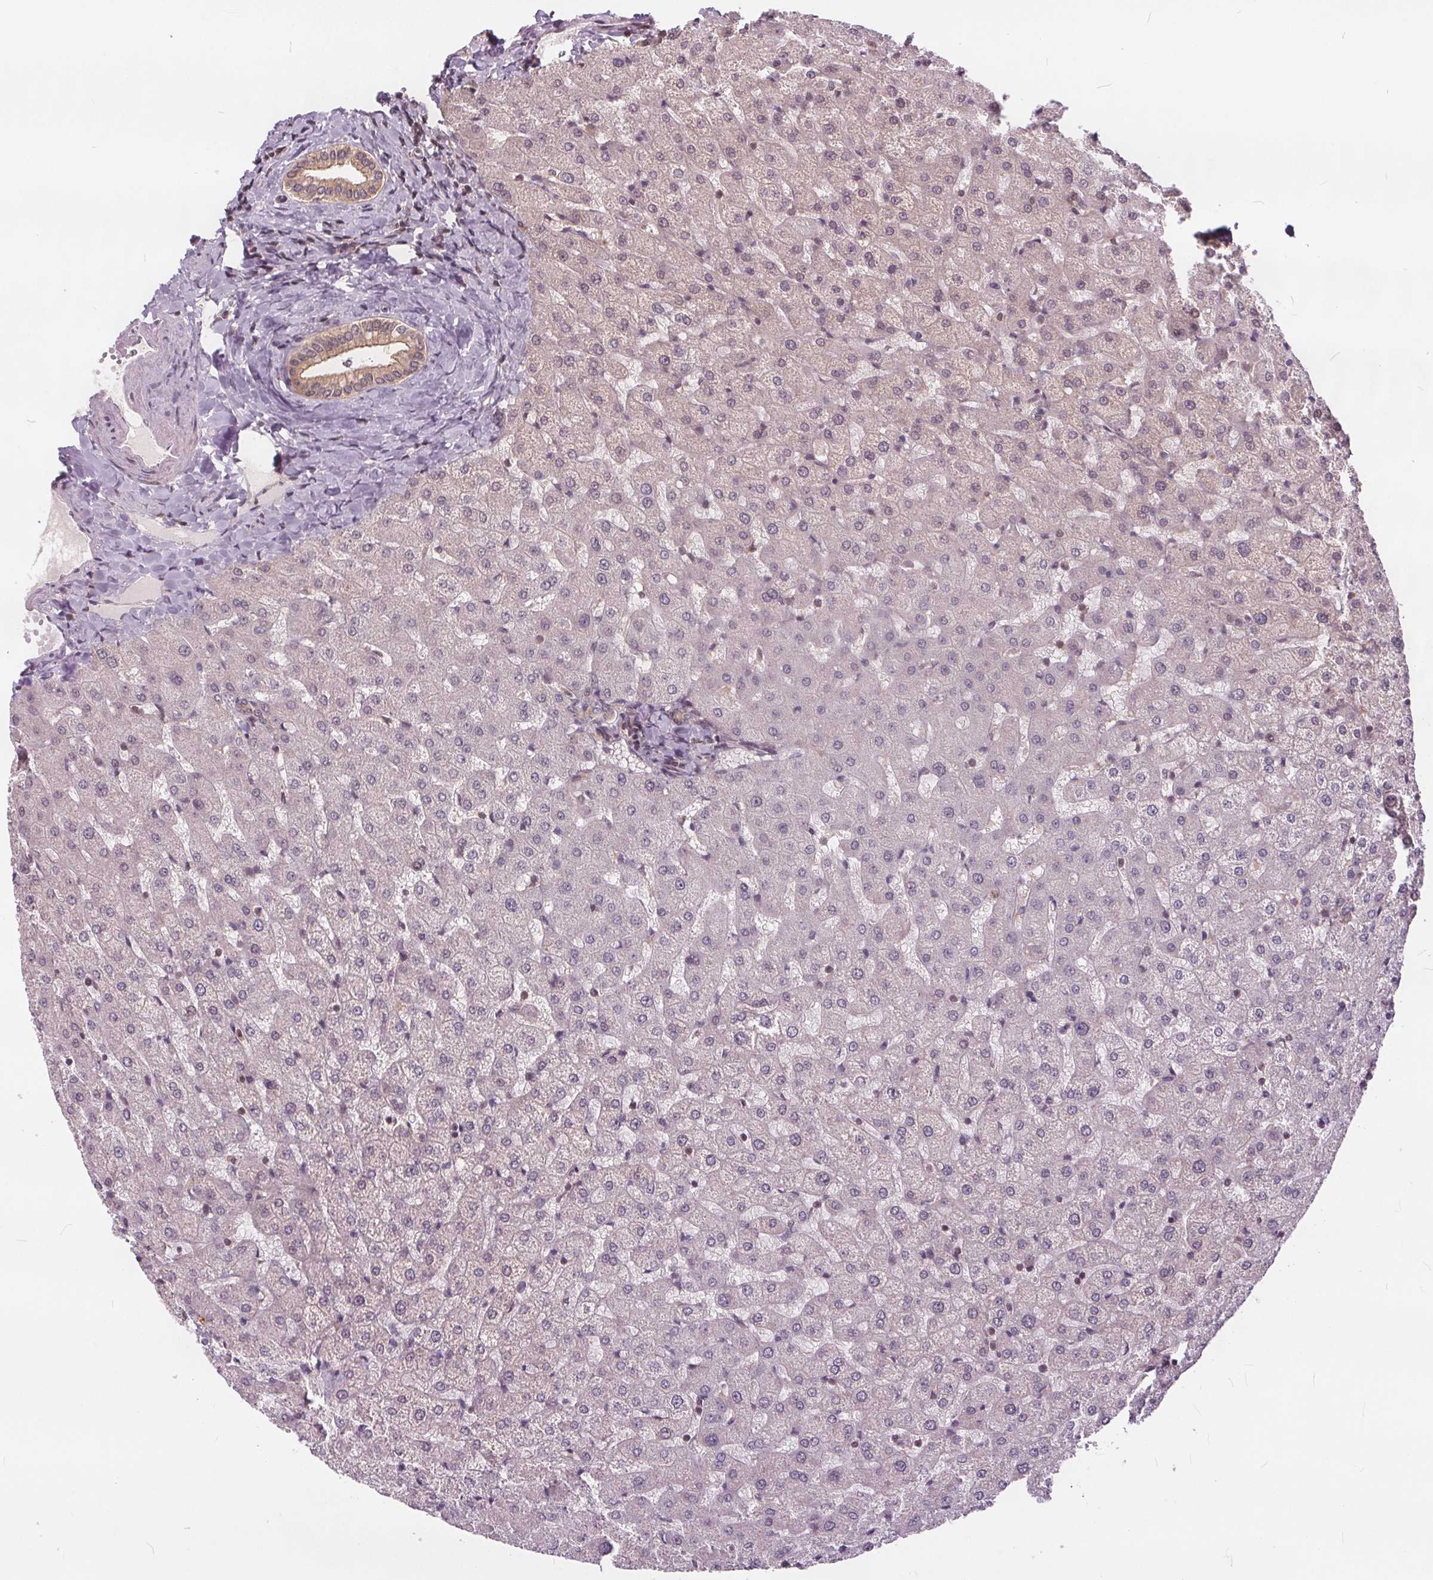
{"staining": {"intensity": "weak", "quantity": ">75%", "location": "cytoplasmic/membranous"}, "tissue": "liver", "cell_type": "Cholangiocytes", "image_type": "normal", "snomed": [{"axis": "morphology", "description": "Normal tissue, NOS"}, {"axis": "topography", "description": "Liver"}], "caption": "An IHC image of unremarkable tissue is shown. Protein staining in brown highlights weak cytoplasmic/membranous positivity in liver within cholangiocytes.", "gene": "HIF1AN", "patient": {"sex": "female", "age": 50}}